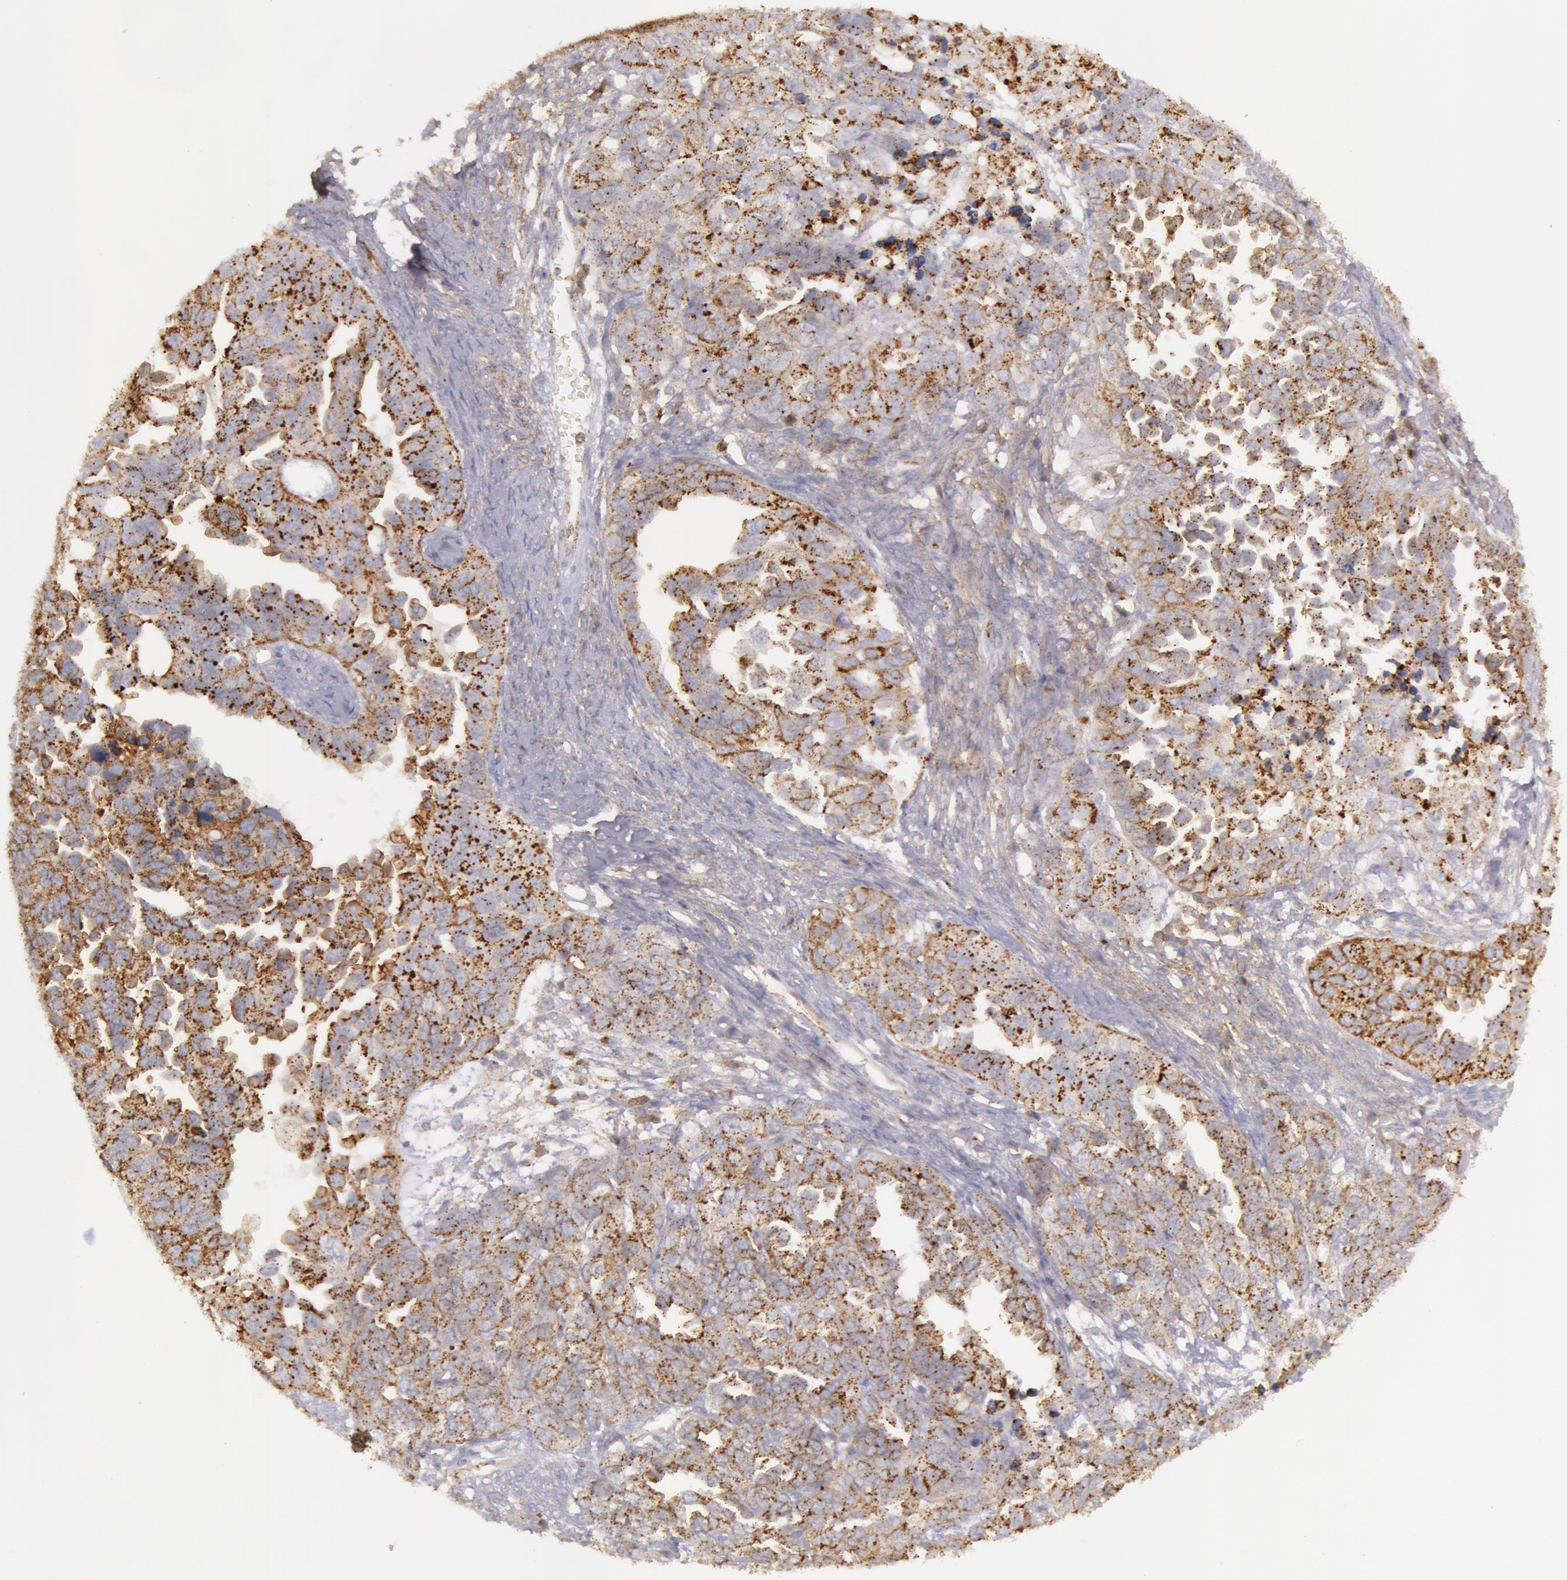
{"staining": {"intensity": "moderate", "quantity": ">75%", "location": "cytoplasmic/membranous"}, "tissue": "ovarian cancer", "cell_type": "Tumor cells", "image_type": "cancer", "snomed": [{"axis": "morphology", "description": "Cystadenocarcinoma, serous, NOS"}, {"axis": "topography", "description": "Ovary"}], "caption": "The micrograph reveals staining of ovarian cancer (serous cystadenocarcinoma), revealing moderate cytoplasmic/membranous protein staining (brown color) within tumor cells. (Brightfield microscopy of DAB IHC at high magnification).", "gene": "FLOT2", "patient": {"sex": "female", "age": 82}}